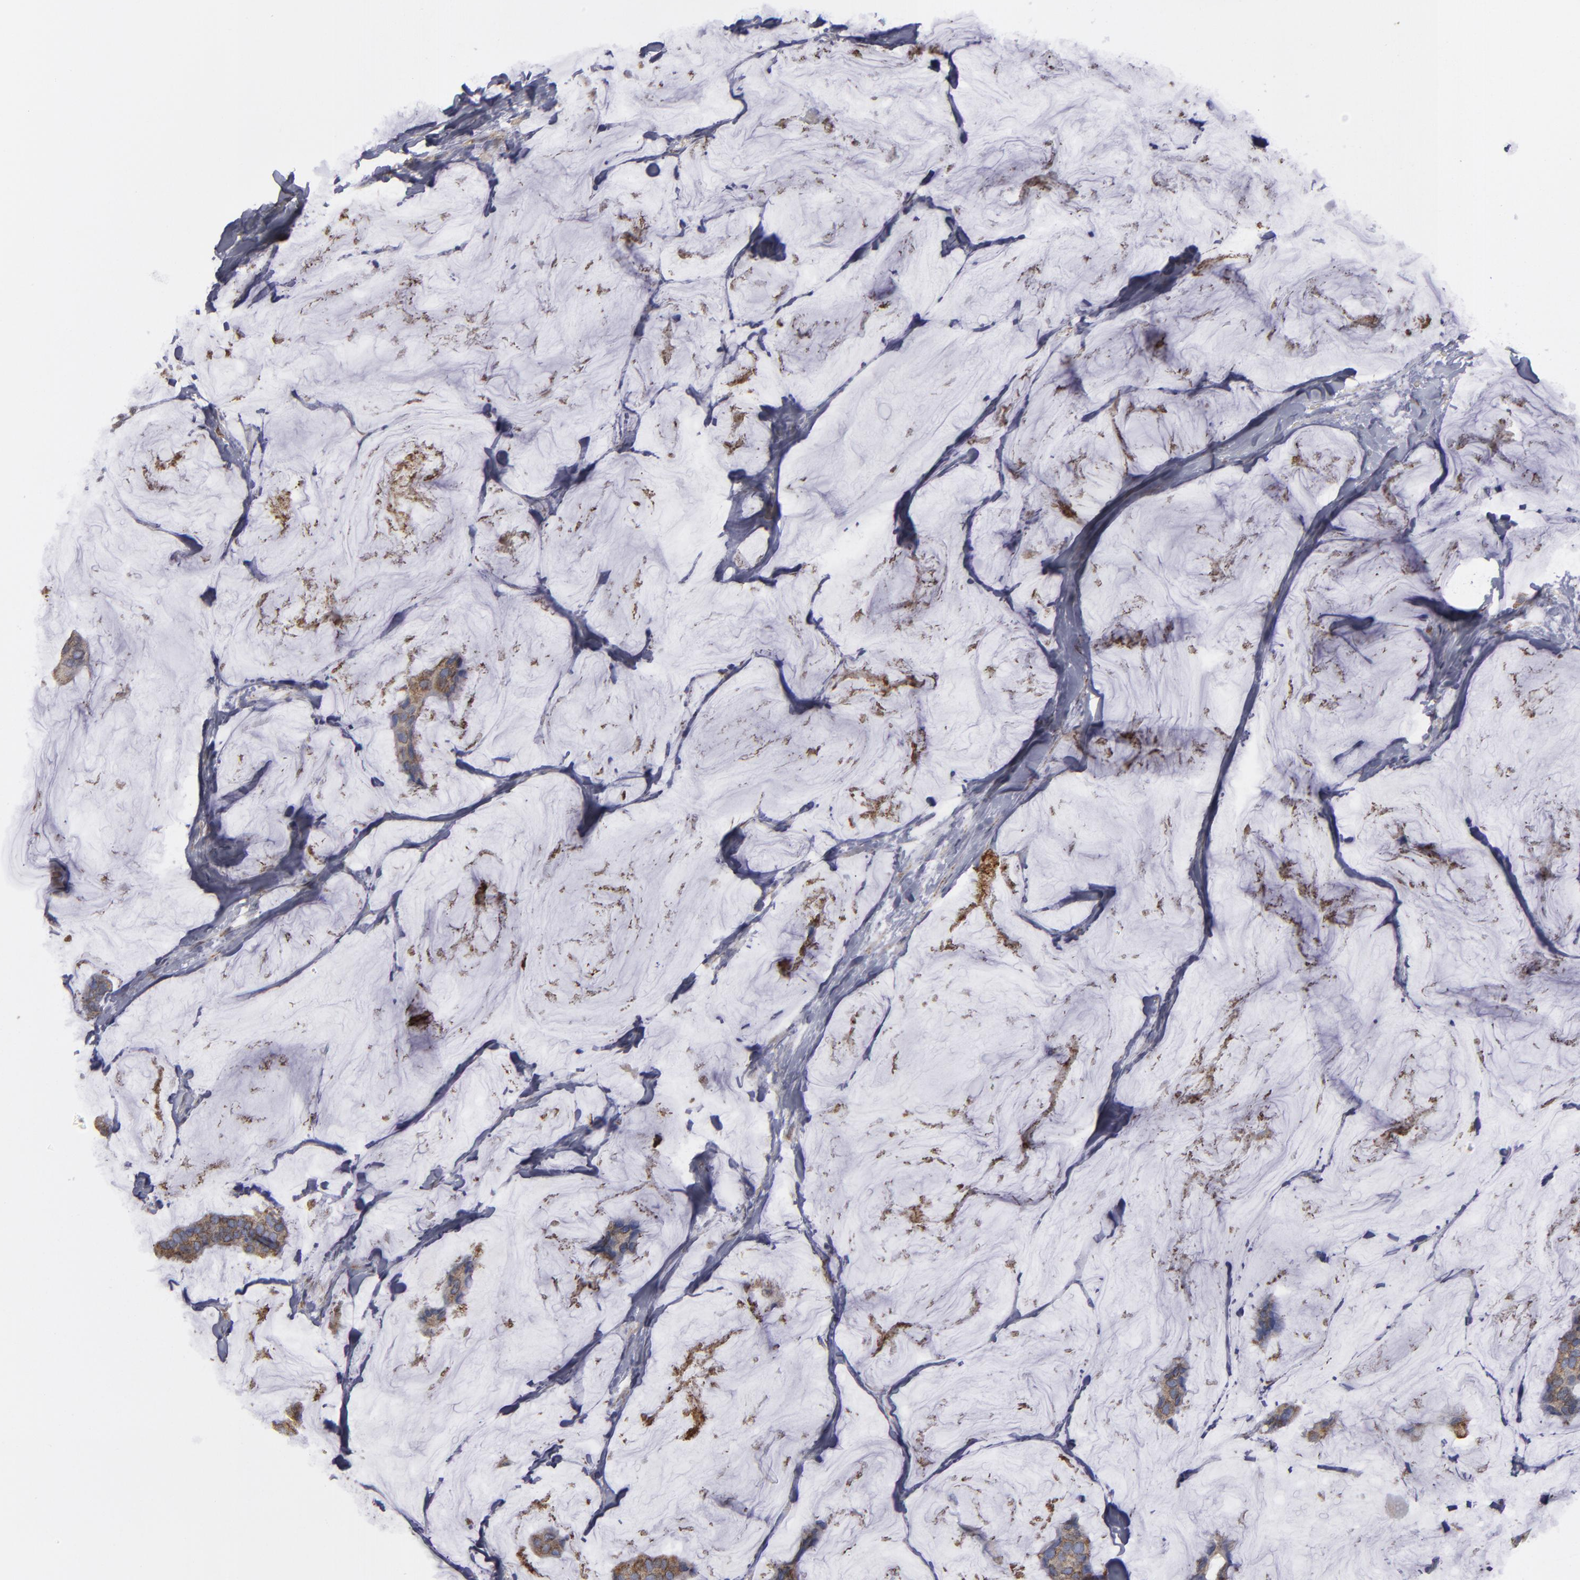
{"staining": {"intensity": "moderate", "quantity": ">75%", "location": "cytoplasmic/membranous"}, "tissue": "breast cancer", "cell_type": "Tumor cells", "image_type": "cancer", "snomed": [{"axis": "morphology", "description": "Normal tissue, NOS"}, {"axis": "morphology", "description": "Duct carcinoma"}, {"axis": "topography", "description": "Breast"}], "caption": "Intraductal carcinoma (breast) stained for a protein exhibits moderate cytoplasmic/membranous positivity in tumor cells.", "gene": "ERLIN2", "patient": {"sex": "female", "age": 50}}